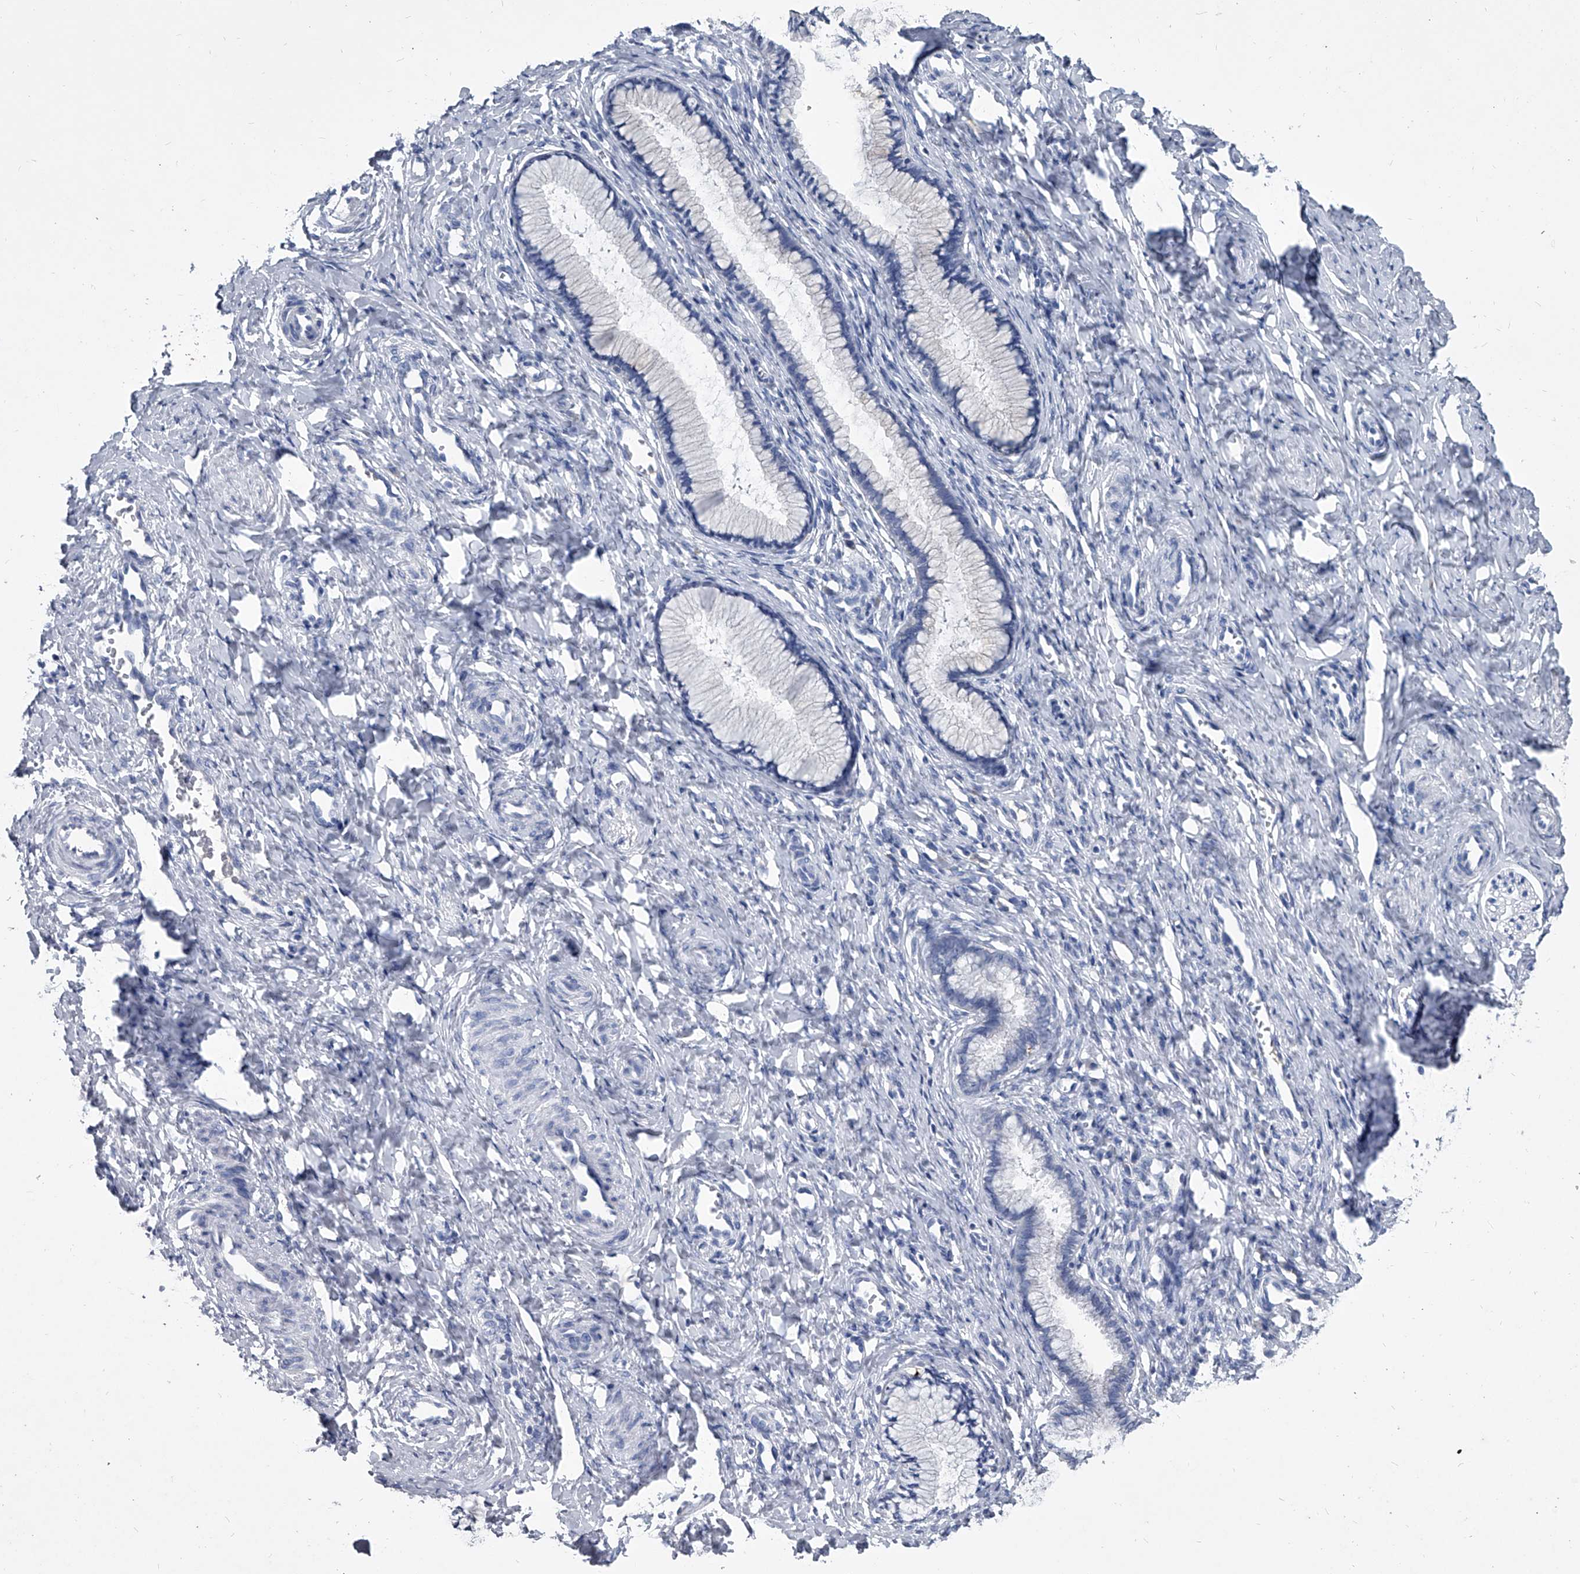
{"staining": {"intensity": "negative", "quantity": "none", "location": "none"}, "tissue": "cervix", "cell_type": "Glandular cells", "image_type": "normal", "snomed": [{"axis": "morphology", "description": "Normal tissue, NOS"}, {"axis": "topography", "description": "Cervix"}], "caption": "Immunohistochemistry of unremarkable human cervix demonstrates no positivity in glandular cells.", "gene": "BCAS1", "patient": {"sex": "female", "age": 27}}